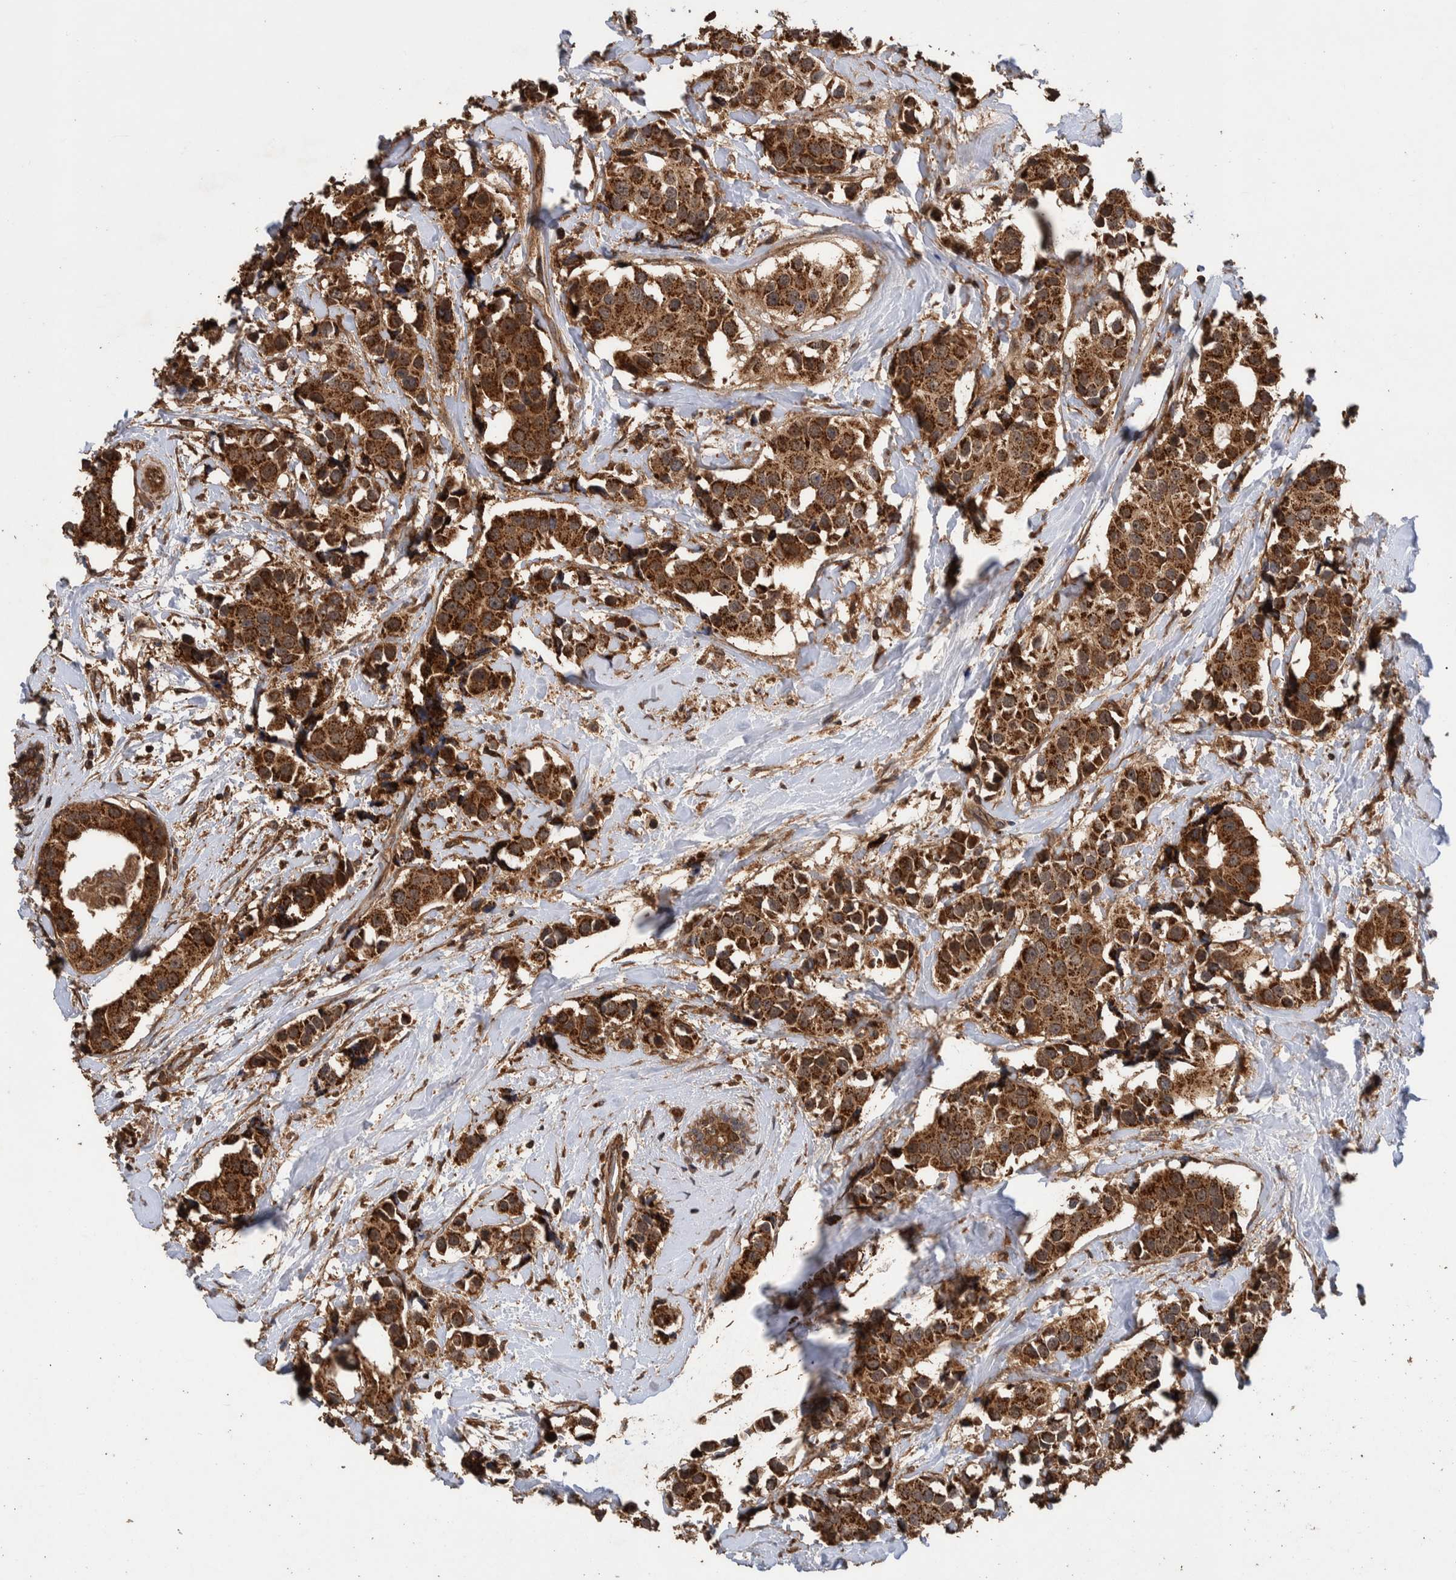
{"staining": {"intensity": "strong", "quantity": ">75%", "location": "cytoplasmic/membranous"}, "tissue": "breast cancer", "cell_type": "Tumor cells", "image_type": "cancer", "snomed": [{"axis": "morphology", "description": "Normal tissue, NOS"}, {"axis": "morphology", "description": "Duct carcinoma"}, {"axis": "topography", "description": "Breast"}], "caption": "IHC (DAB) staining of infiltrating ductal carcinoma (breast) displays strong cytoplasmic/membranous protein expression in approximately >75% of tumor cells. (IHC, brightfield microscopy, high magnification).", "gene": "TRIM16", "patient": {"sex": "female", "age": 39}}